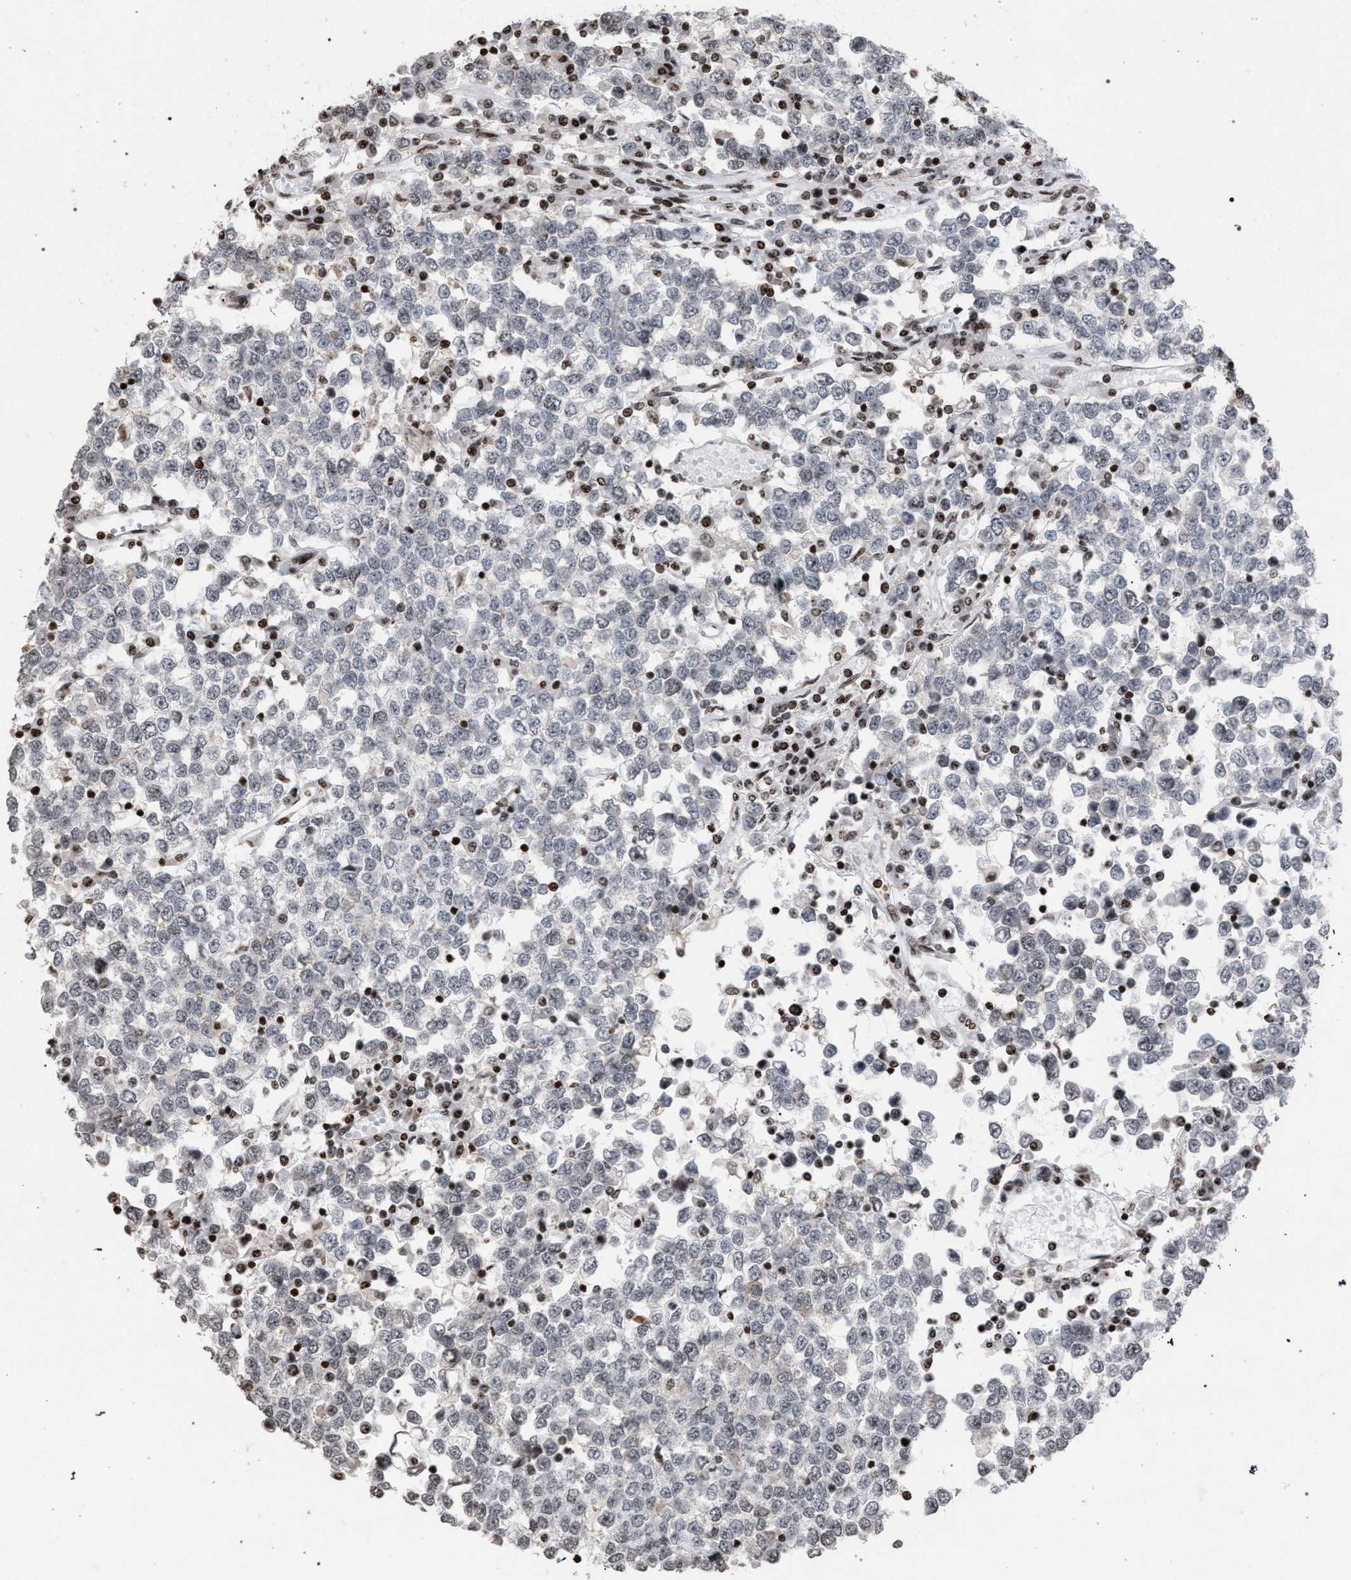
{"staining": {"intensity": "negative", "quantity": "none", "location": "none"}, "tissue": "testis cancer", "cell_type": "Tumor cells", "image_type": "cancer", "snomed": [{"axis": "morphology", "description": "Seminoma, NOS"}, {"axis": "topography", "description": "Testis"}], "caption": "Immunohistochemistry photomicrograph of human testis cancer (seminoma) stained for a protein (brown), which displays no expression in tumor cells.", "gene": "FOXD3", "patient": {"sex": "male", "age": 65}}